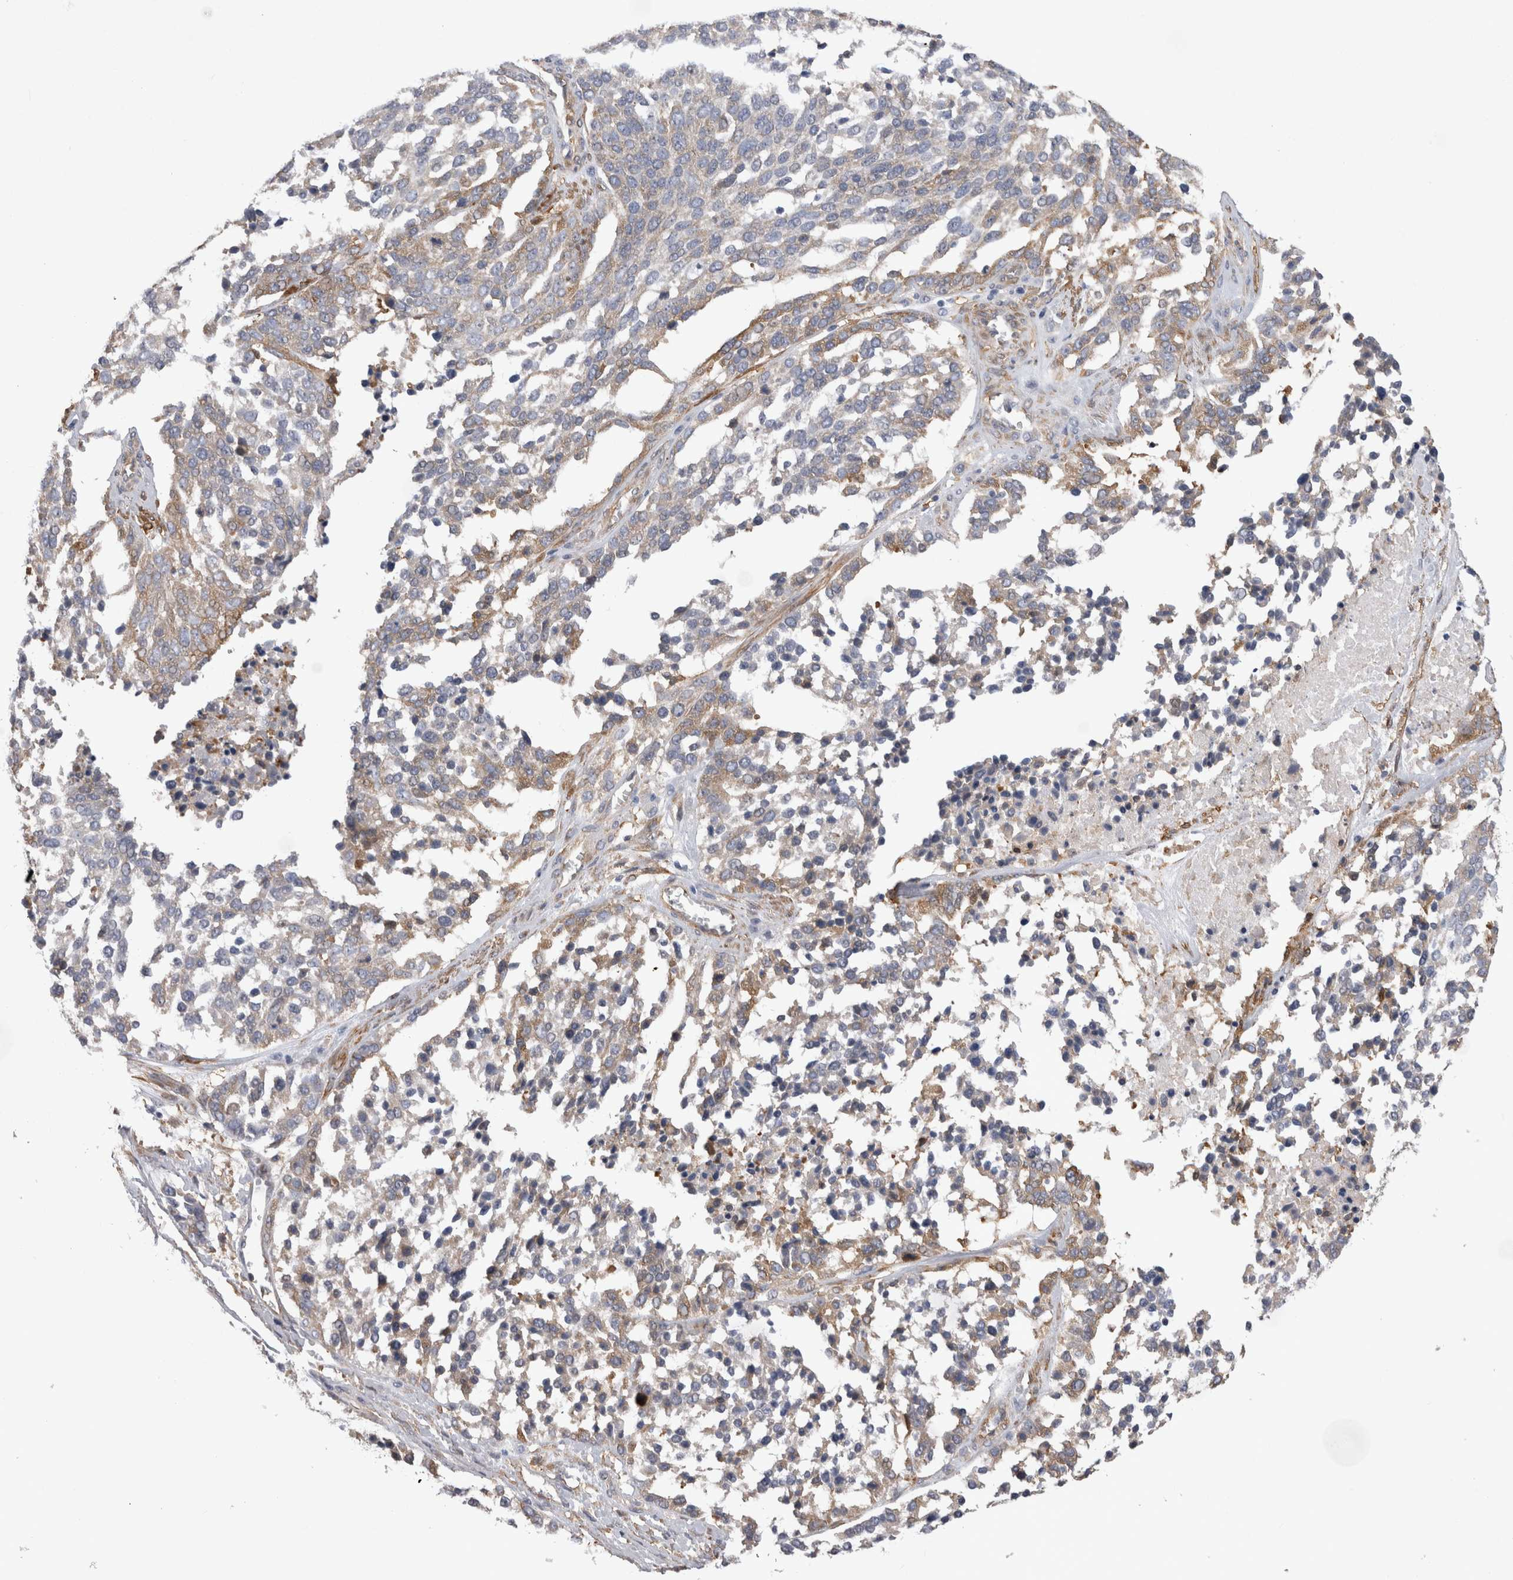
{"staining": {"intensity": "weak", "quantity": "25%-75%", "location": "cytoplasmic/membranous"}, "tissue": "ovarian cancer", "cell_type": "Tumor cells", "image_type": "cancer", "snomed": [{"axis": "morphology", "description": "Cystadenocarcinoma, serous, NOS"}, {"axis": "topography", "description": "Ovary"}], "caption": "Brown immunohistochemical staining in ovarian cancer (serous cystadenocarcinoma) exhibits weak cytoplasmic/membranous expression in about 25%-75% of tumor cells.", "gene": "EPRS1", "patient": {"sex": "female", "age": 44}}